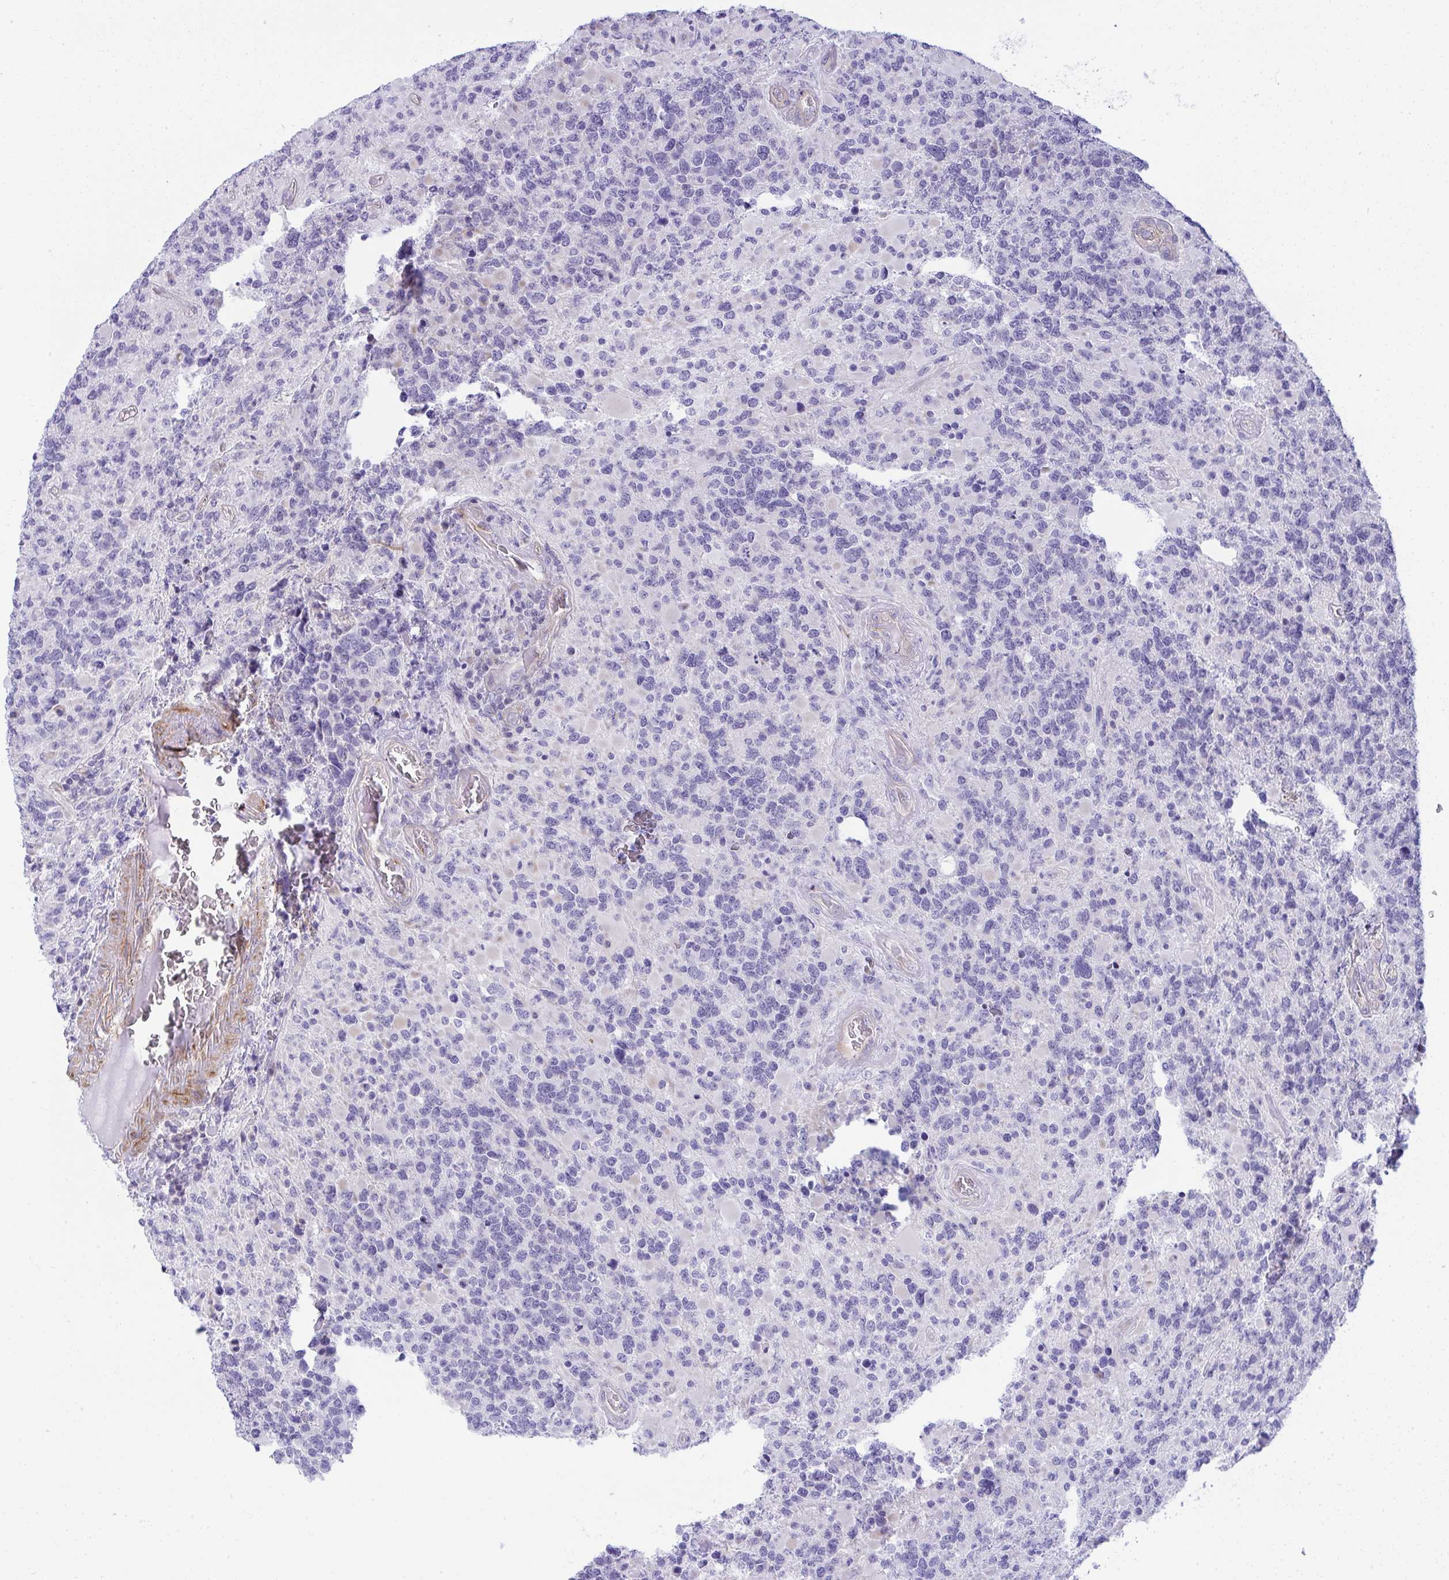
{"staining": {"intensity": "negative", "quantity": "none", "location": "none"}, "tissue": "glioma", "cell_type": "Tumor cells", "image_type": "cancer", "snomed": [{"axis": "morphology", "description": "Glioma, malignant, High grade"}, {"axis": "topography", "description": "Brain"}], "caption": "Immunohistochemistry micrograph of human glioma stained for a protein (brown), which displays no expression in tumor cells.", "gene": "MYL12A", "patient": {"sex": "female", "age": 40}}